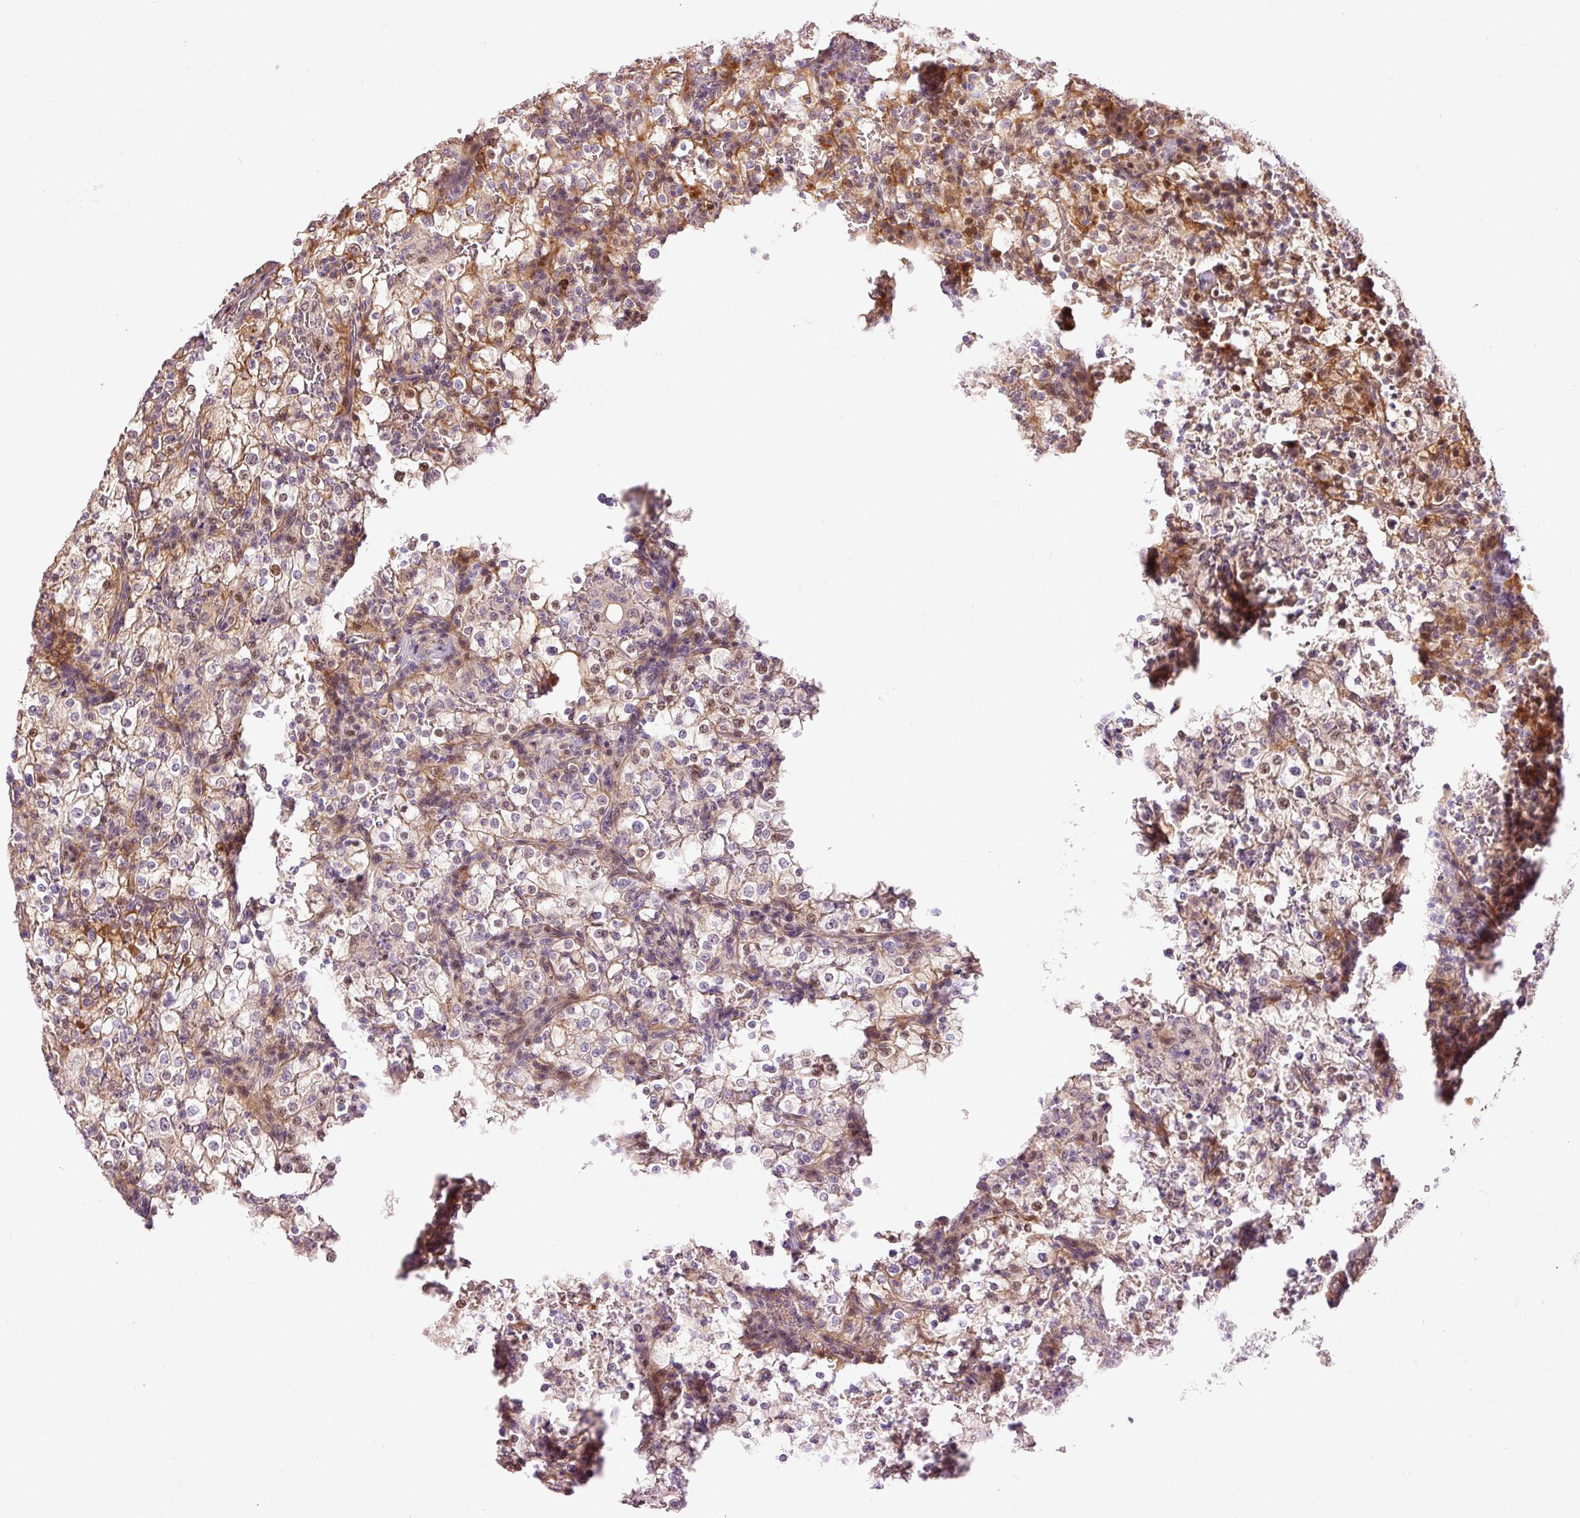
{"staining": {"intensity": "moderate", "quantity": "<25%", "location": "cytoplasmic/membranous,nuclear"}, "tissue": "renal cancer", "cell_type": "Tumor cells", "image_type": "cancer", "snomed": [{"axis": "morphology", "description": "Adenocarcinoma, NOS"}, {"axis": "topography", "description": "Kidney"}], "caption": "Immunohistochemistry (IHC) image of neoplastic tissue: human renal adenocarcinoma stained using immunohistochemistry reveals low levels of moderate protein expression localized specifically in the cytoplasmic/membranous and nuclear of tumor cells, appearing as a cytoplasmic/membranous and nuclear brown color.", "gene": "CMTM8", "patient": {"sex": "female", "age": 74}}